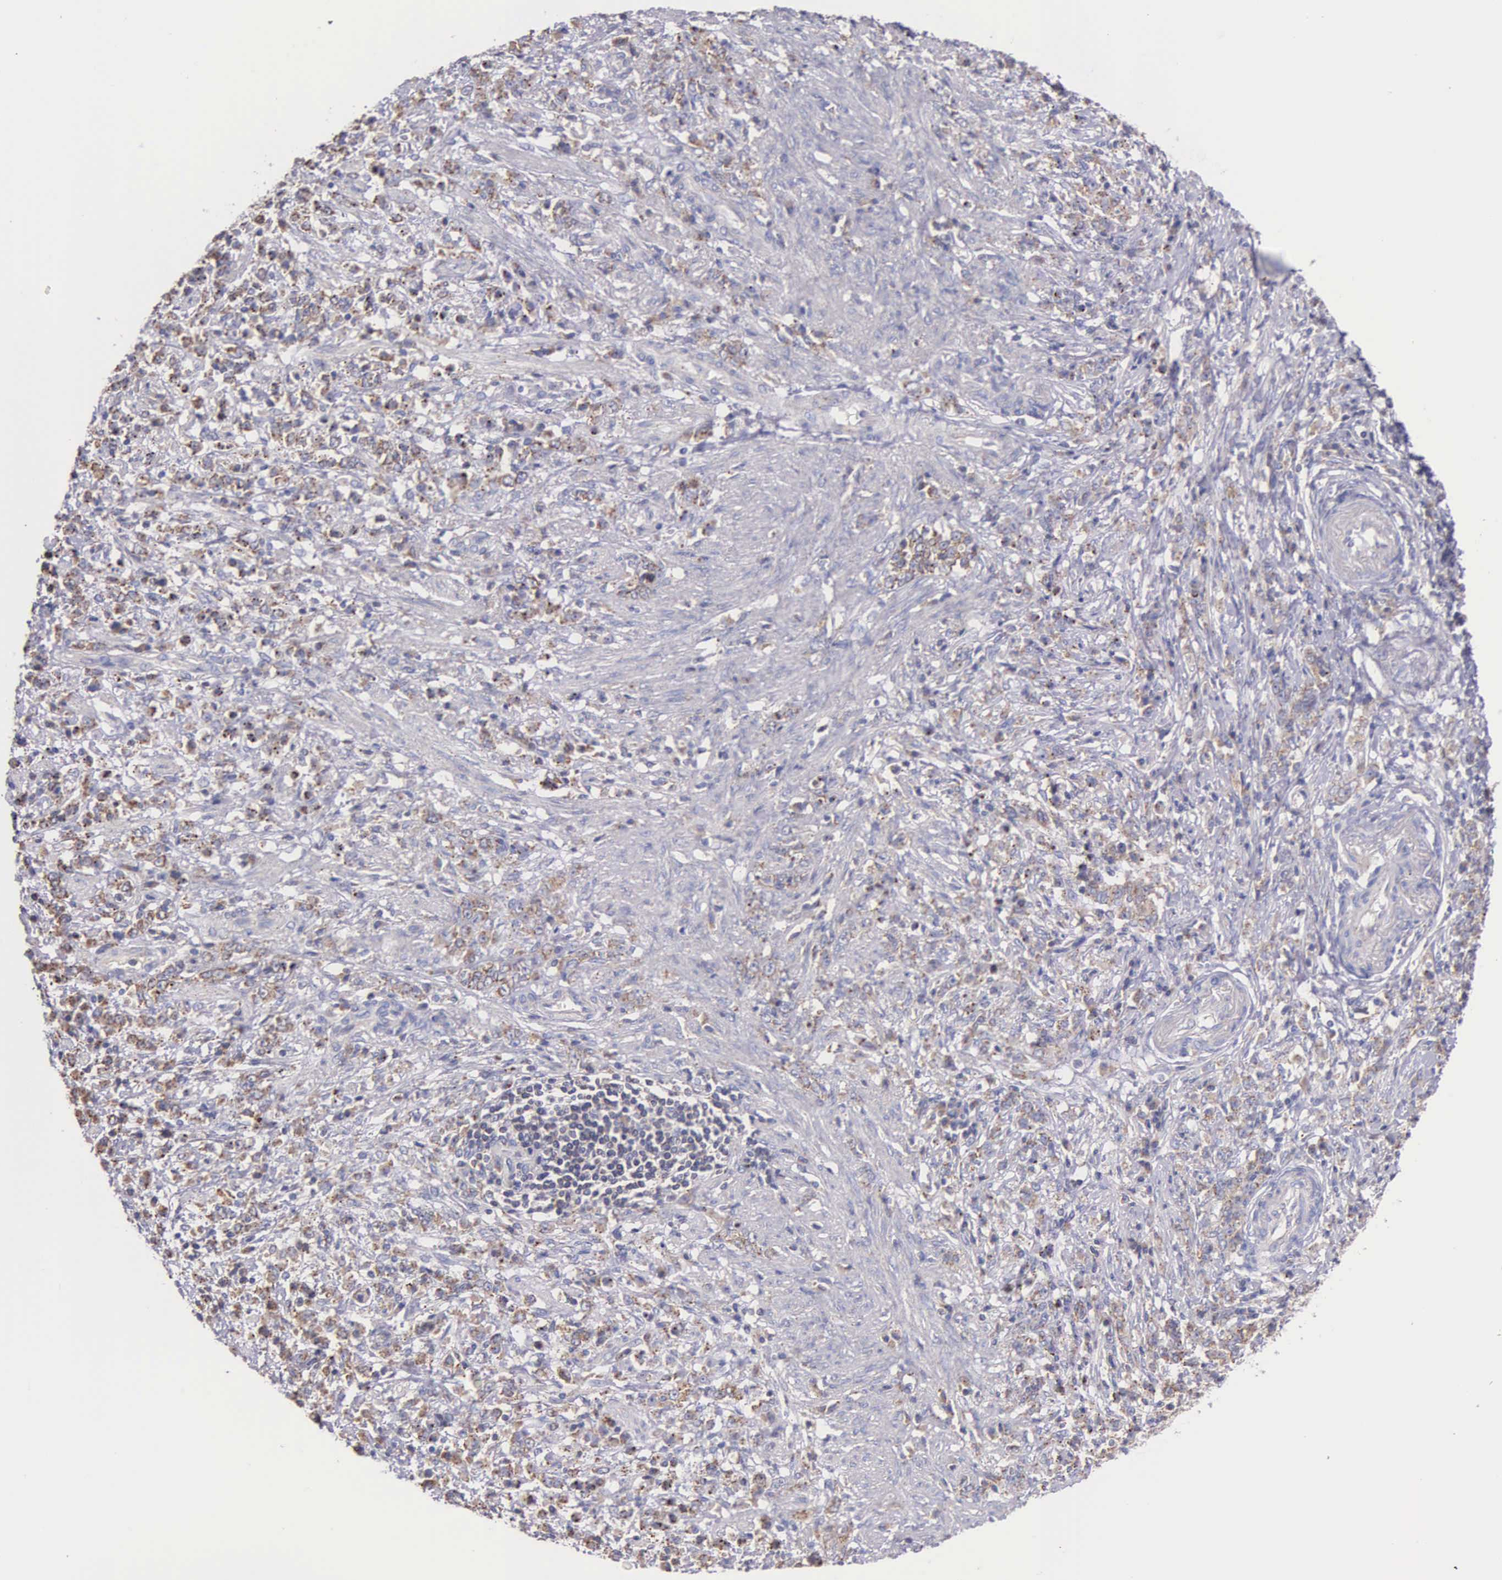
{"staining": {"intensity": "weak", "quantity": ">75%", "location": "cytoplasmic/membranous"}, "tissue": "stomach cancer", "cell_type": "Tumor cells", "image_type": "cancer", "snomed": [{"axis": "morphology", "description": "Adenocarcinoma, NOS"}, {"axis": "topography", "description": "Stomach, lower"}], "caption": "Immunohistochemical staining of human adenocarcinoma (stomach) displays low levels of weak cytoplasmic/membranous protein staining in approximately >75% of tumor cells.", "gene": "MIA2", "patient": {"sex": "male", "age": 88}}